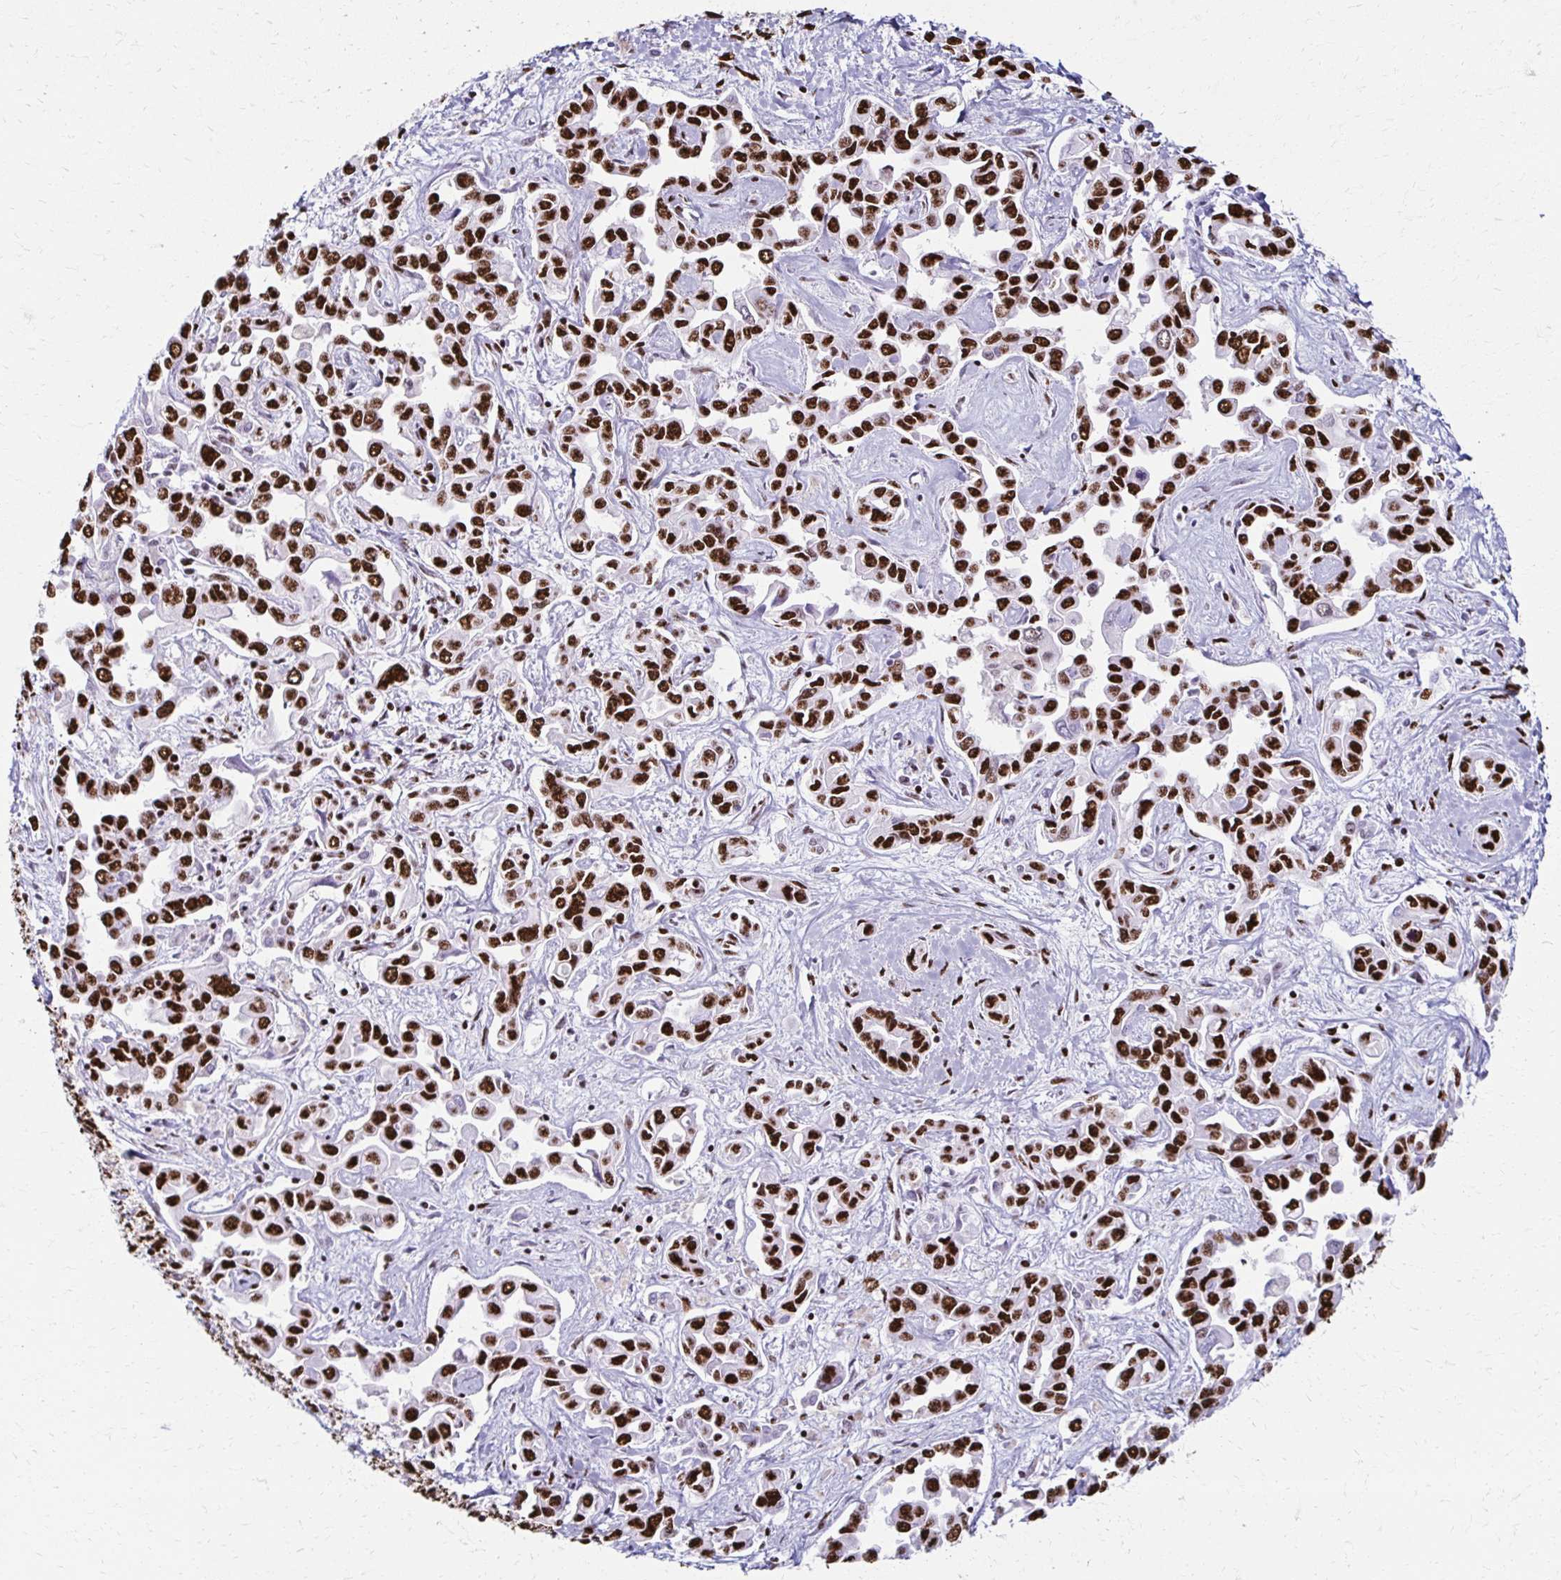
{"staining": {"intensity": "strong", "quantity": ">75%", "location": "nuclear"}, "tissue": "liver cancer", "cell_type": "Tumor cells", "image_type": "cancer", "snomed": [{"axis": "morphology", "description": "Cholangiocarcinoma"}, {"axis": "topography", "description": "Liver"}], "caption": "Liver cholangiocarcinoma stained for a protein (brown) exhibits strong nuclear positive staining in about >75% of tumor cells.", "gene": "NONO", "patient": {"sex": "female", "age": 64}}